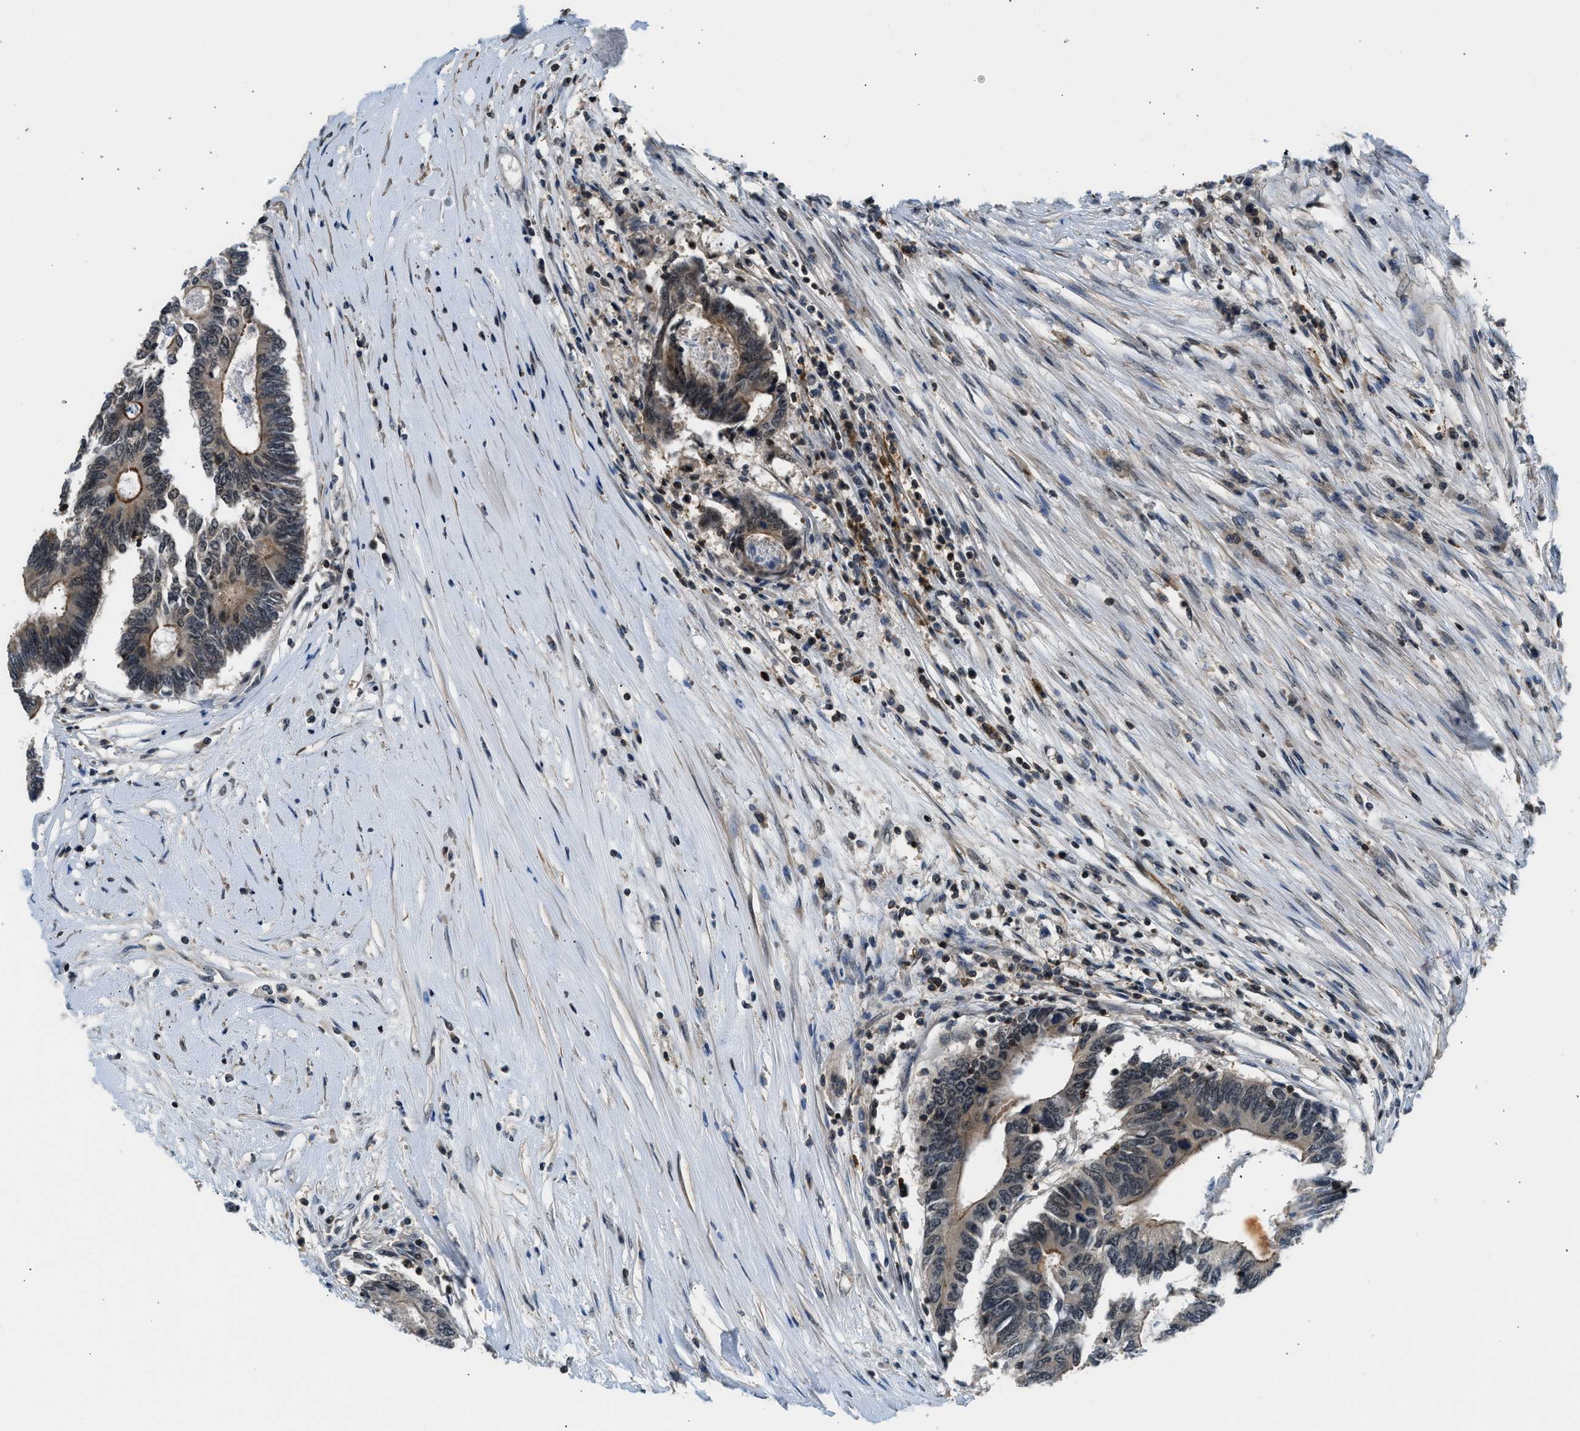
{"staining": {"intensity": "moderate", "quantity": ">75%", "location": "cytoplasmic/membranous"}, "tissue": "colorectal cancer", "cell_type": "Tumor cells", "image_type": "cancer", "snomed": [{"axis": "morphology", "description": "Adenocarcinoma, NOS"}, {"axis": "topography", "description": "Rectum"}], "caption": "A histopathology image showing moderate cytoplasmic/membranous positivity in about >75% of tumor cells in colorectal cancer, as visualized by brown immunohistochemical staining.", "gene": "MTMR1", "patient": {"sex": "male", "age": 63}}